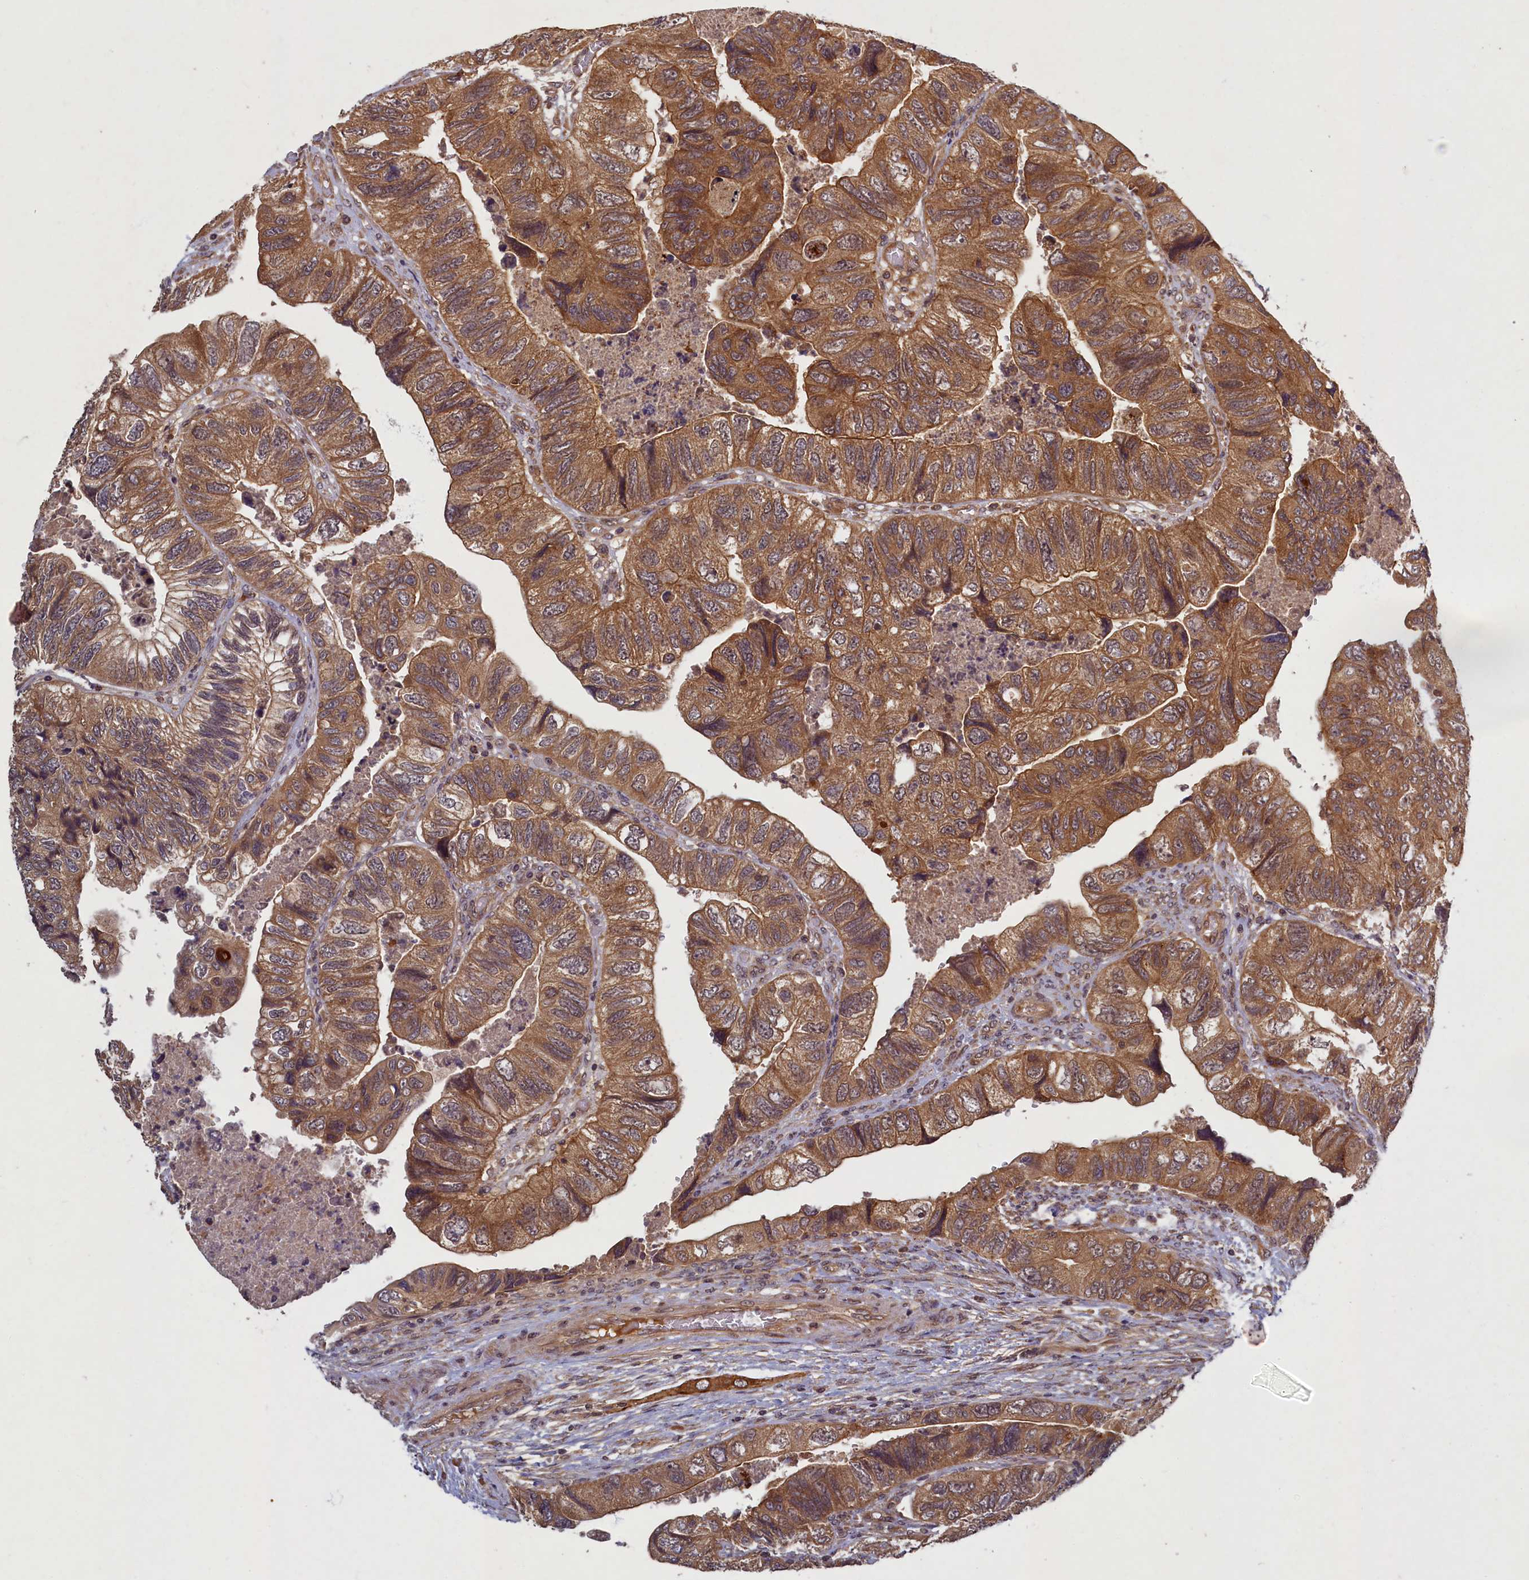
{"staining": {"intensity": "moderate", "quantity": ">75%", "location": "cytoplasmic/membranous"}, "tissue": "colorectal cancer", "cell_type": "Tumor cells", "image_type": "cancer", "snomed": [{"axis": "morphology", "description": "Adenocarcinoma, NOS"}, {"axis": "topography", "description": "Rectum"}], "caption": "This is an image of immunohistochemistry staining of colorectal cancer (adenocarcinoma), which shows moderate staining in the cytoplasmic/membranous of tumor cells.", "gene": "BICD1", "patient": {"sex": "male", "age": 63}}